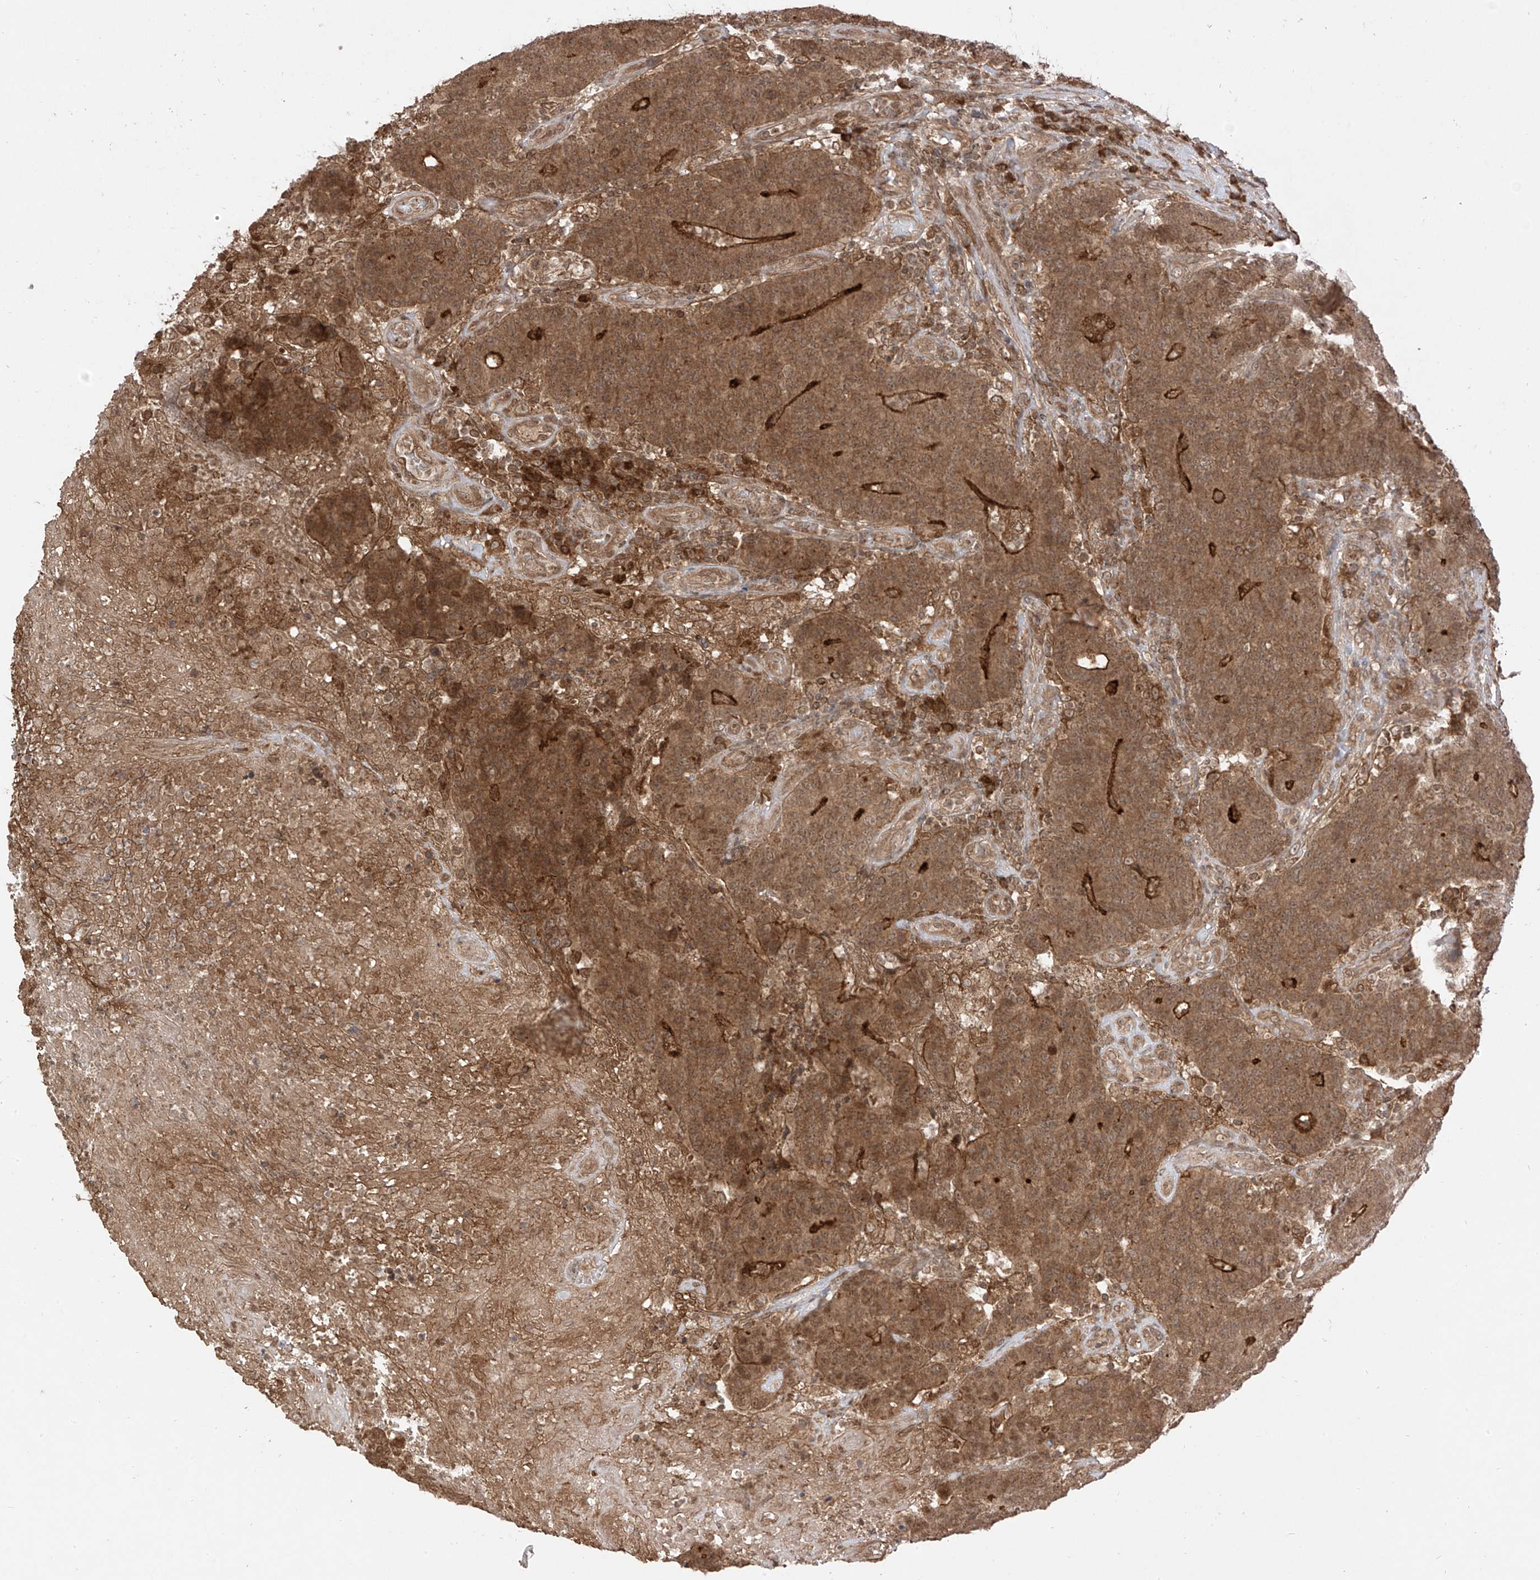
{"staining": {"intensity": "moderate", "quantity": ">75%", "location": "cytoplasmic/membranous,nuclear"}, "tissue": "colorectal cancer", "cell_type": "Tumor cells", "image_type": "cancer", "snomed": [{"axis": "morphology", "description": "Normal tissue, NOS"}, {"axis": "morphology", "description": "Adenocarcinoma, NOS"}, {"axis": "topography", "description": "Colon"}], "caption": "Protein positivity by immunohistochemistry (IHC) displays moderate cytoplasmic/membranous and nuclear positivity in about >75% of tumor cells in adenocarcinoma (colorectal). (DAB = brown stain, brightfield microscopy at high magnification).", "gene": "LCOR", "patient": {"sex": "female", "age": 75}}